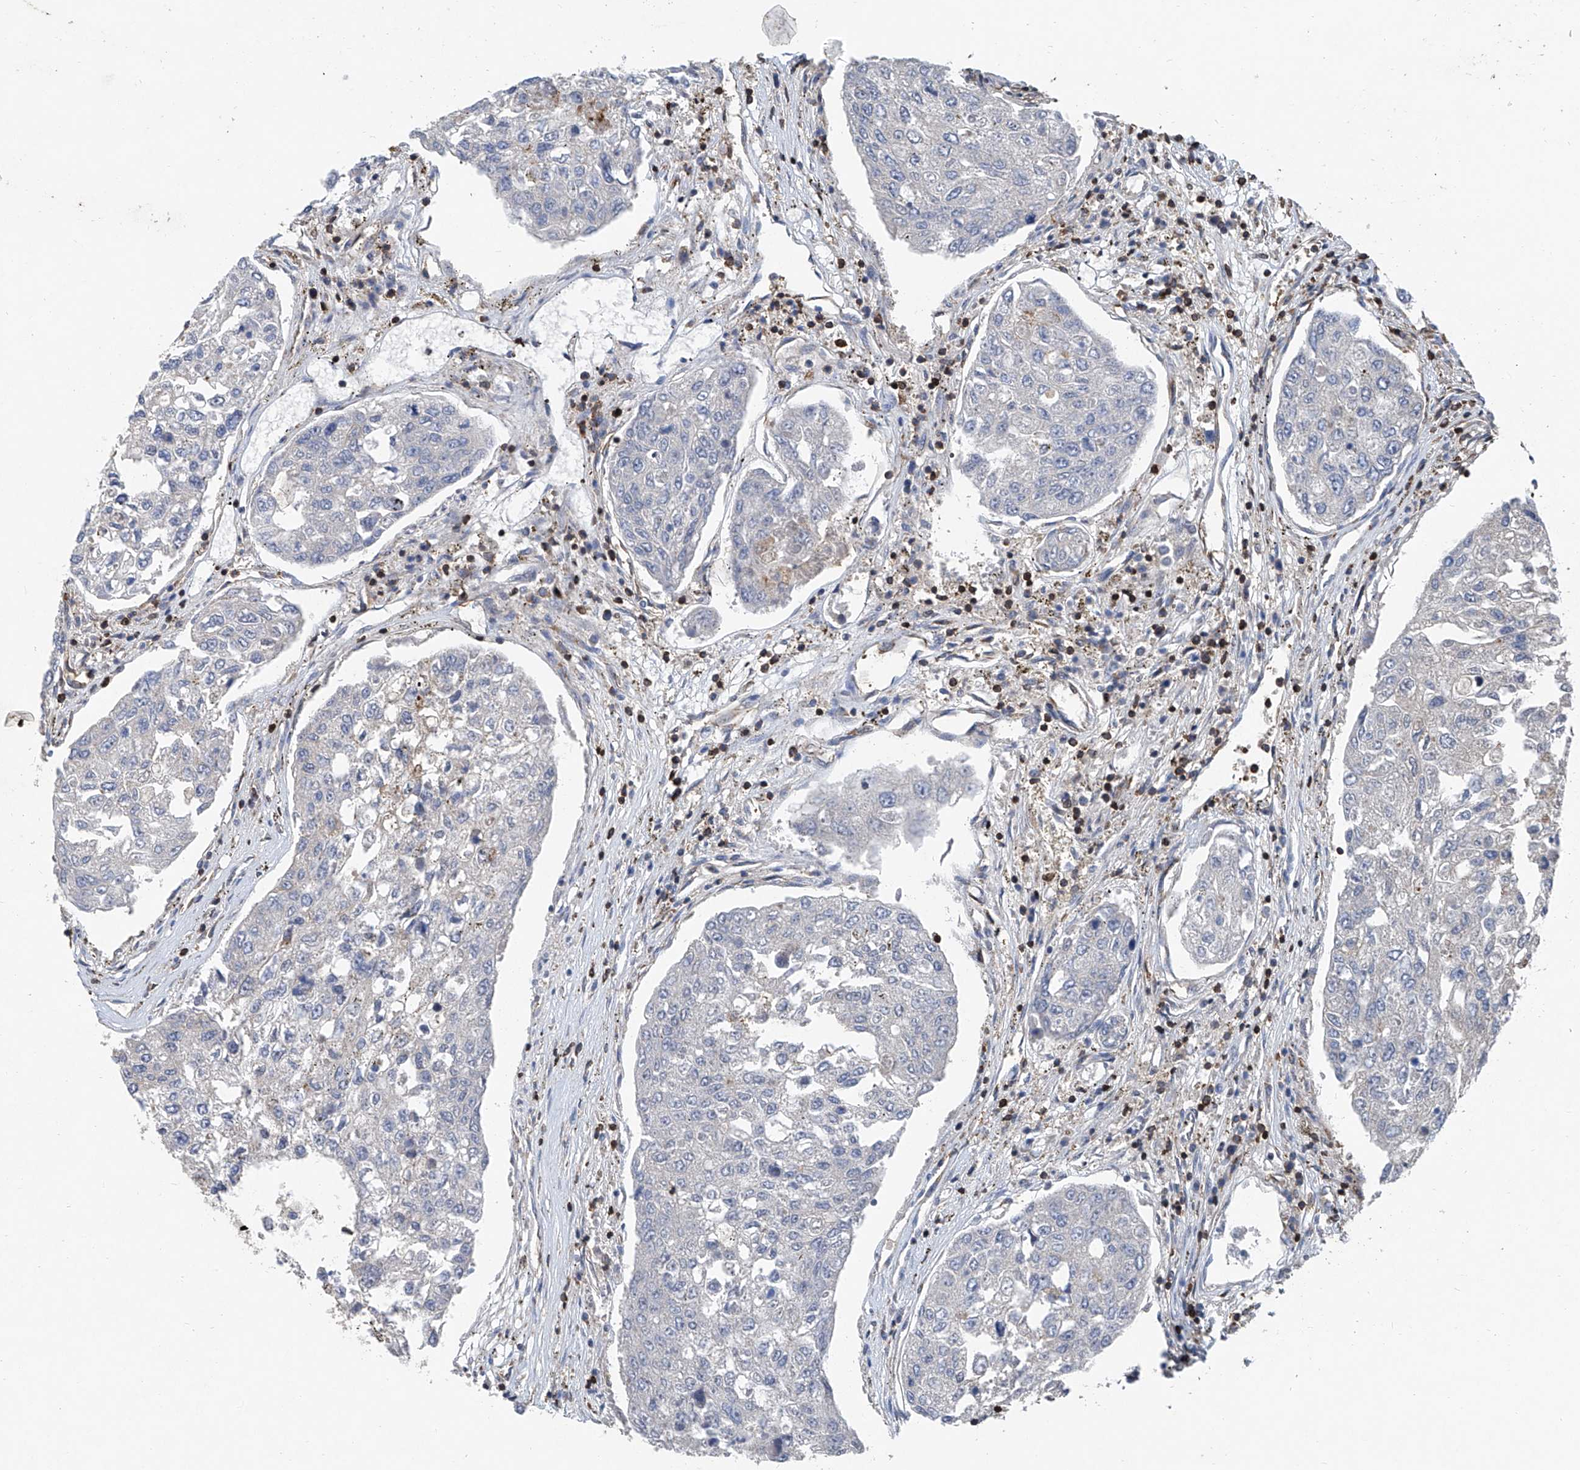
{"staining": {"intensity": "weak", "quantity": "<25%", "location": "cytoplasmic/membranous"}, "tissue": "urothelial cancer", "cell_type": "Tumor cells", "image_type": "cancer", "snomed": [{"axis": "morphology", "description": "Urothelial carcinoma, High grade"}, {"axis": "topography", "description": "Lymph node"}, {"axis": "topography", "description": "Urinary bladder"}], "caption": "Tumor cells show no significant staining in urothelial cancer.", "gene": "TRIM38", "patient": {"sex": "male", "age": 51}}